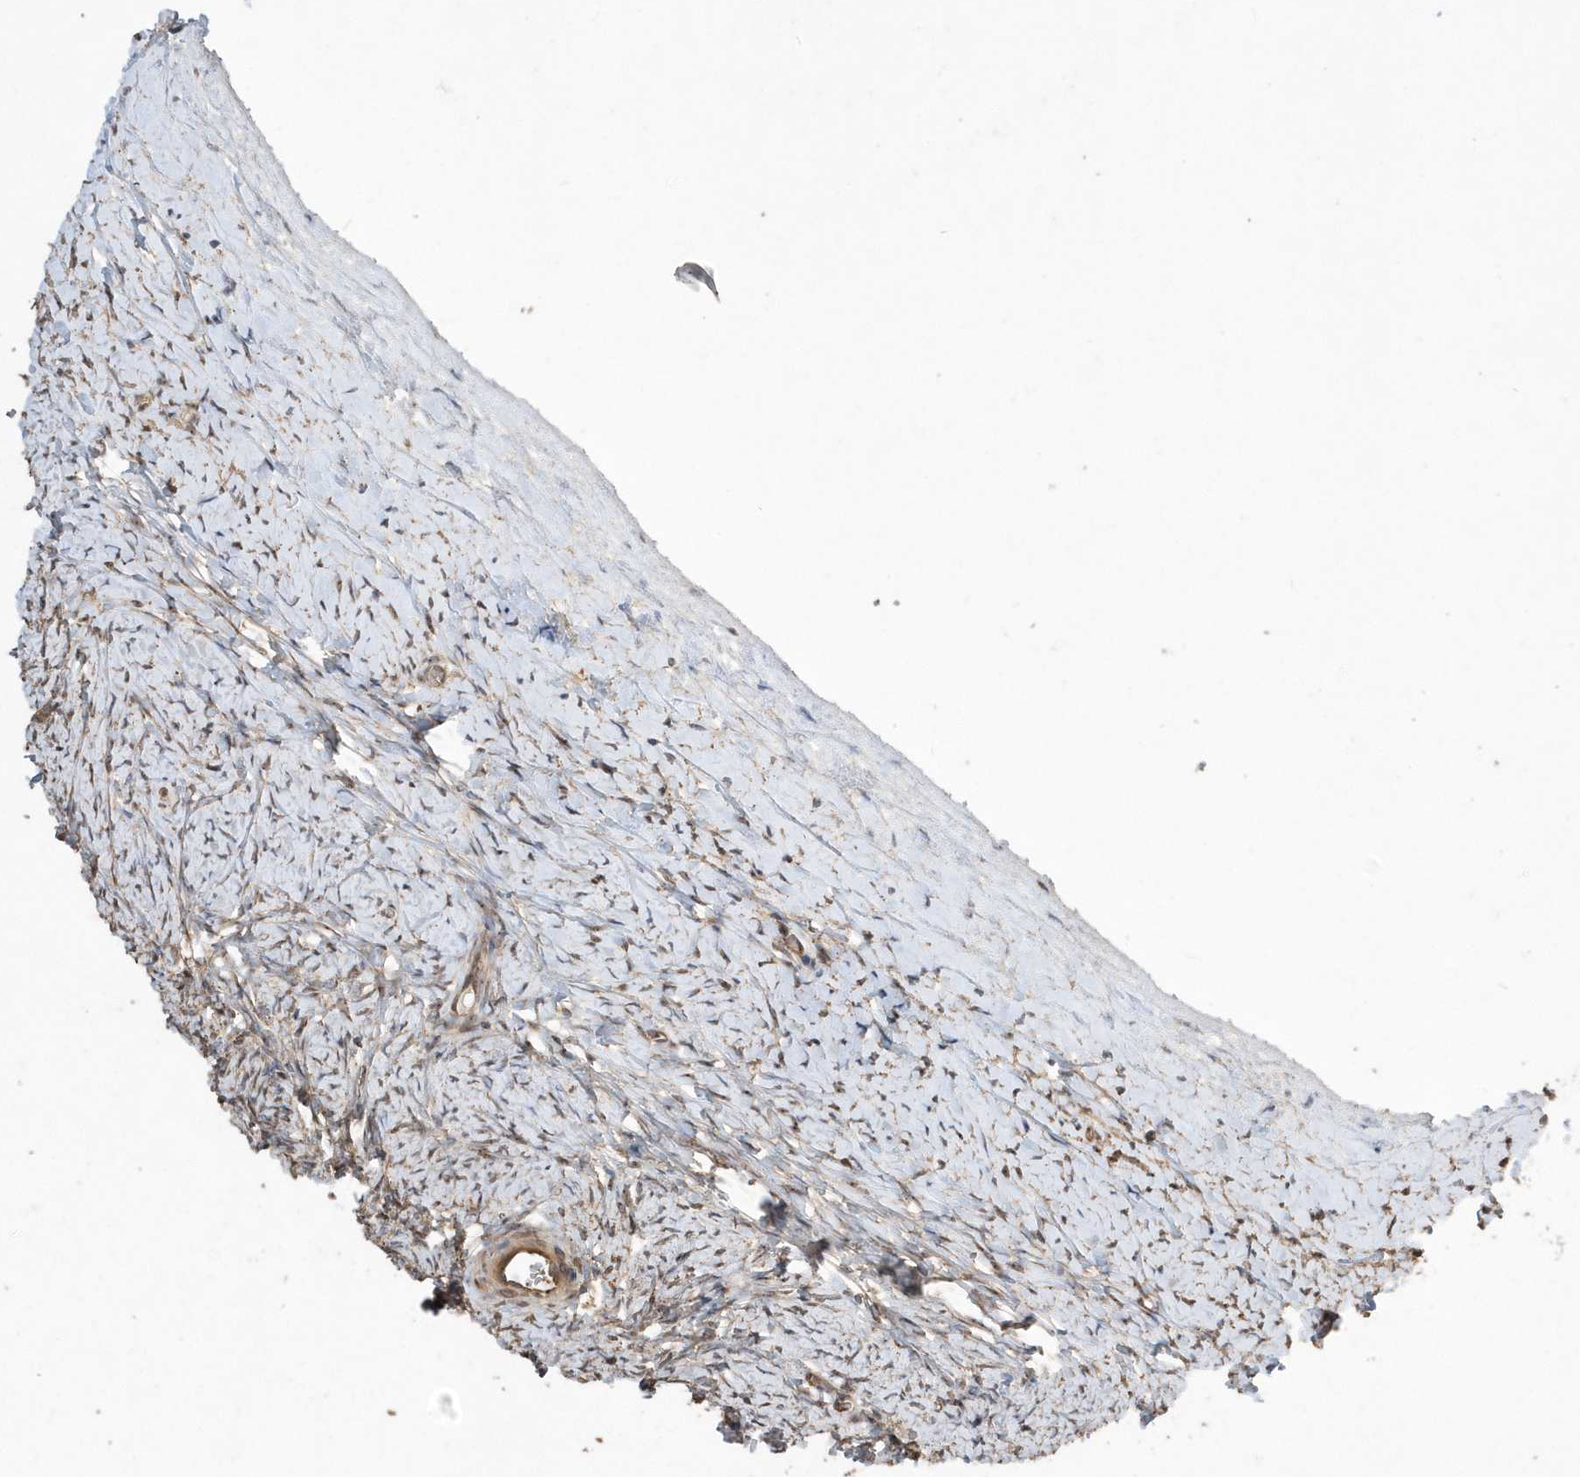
{"staining": {"intensity": "weak", "quantity": "<25%", "location": "cytoplasmic/membranous"}, "tissue": "ovary", "cell_type": "Ovarian stroma cells", "image_type": "normal", "snomed": [{"axis": "morphology", "description": "Normal tissue, NOS"}, {"axis": "morphology", "description": "Developmental malformation"}, {"axis": "topography", "description": "Ovary"}], "caption": "IHC of unremarkable human ovary exhibits no positivity in ovarian stroma cells.", "gene": "WASHC5", "patient": {"sex": "female", "age": 39}}